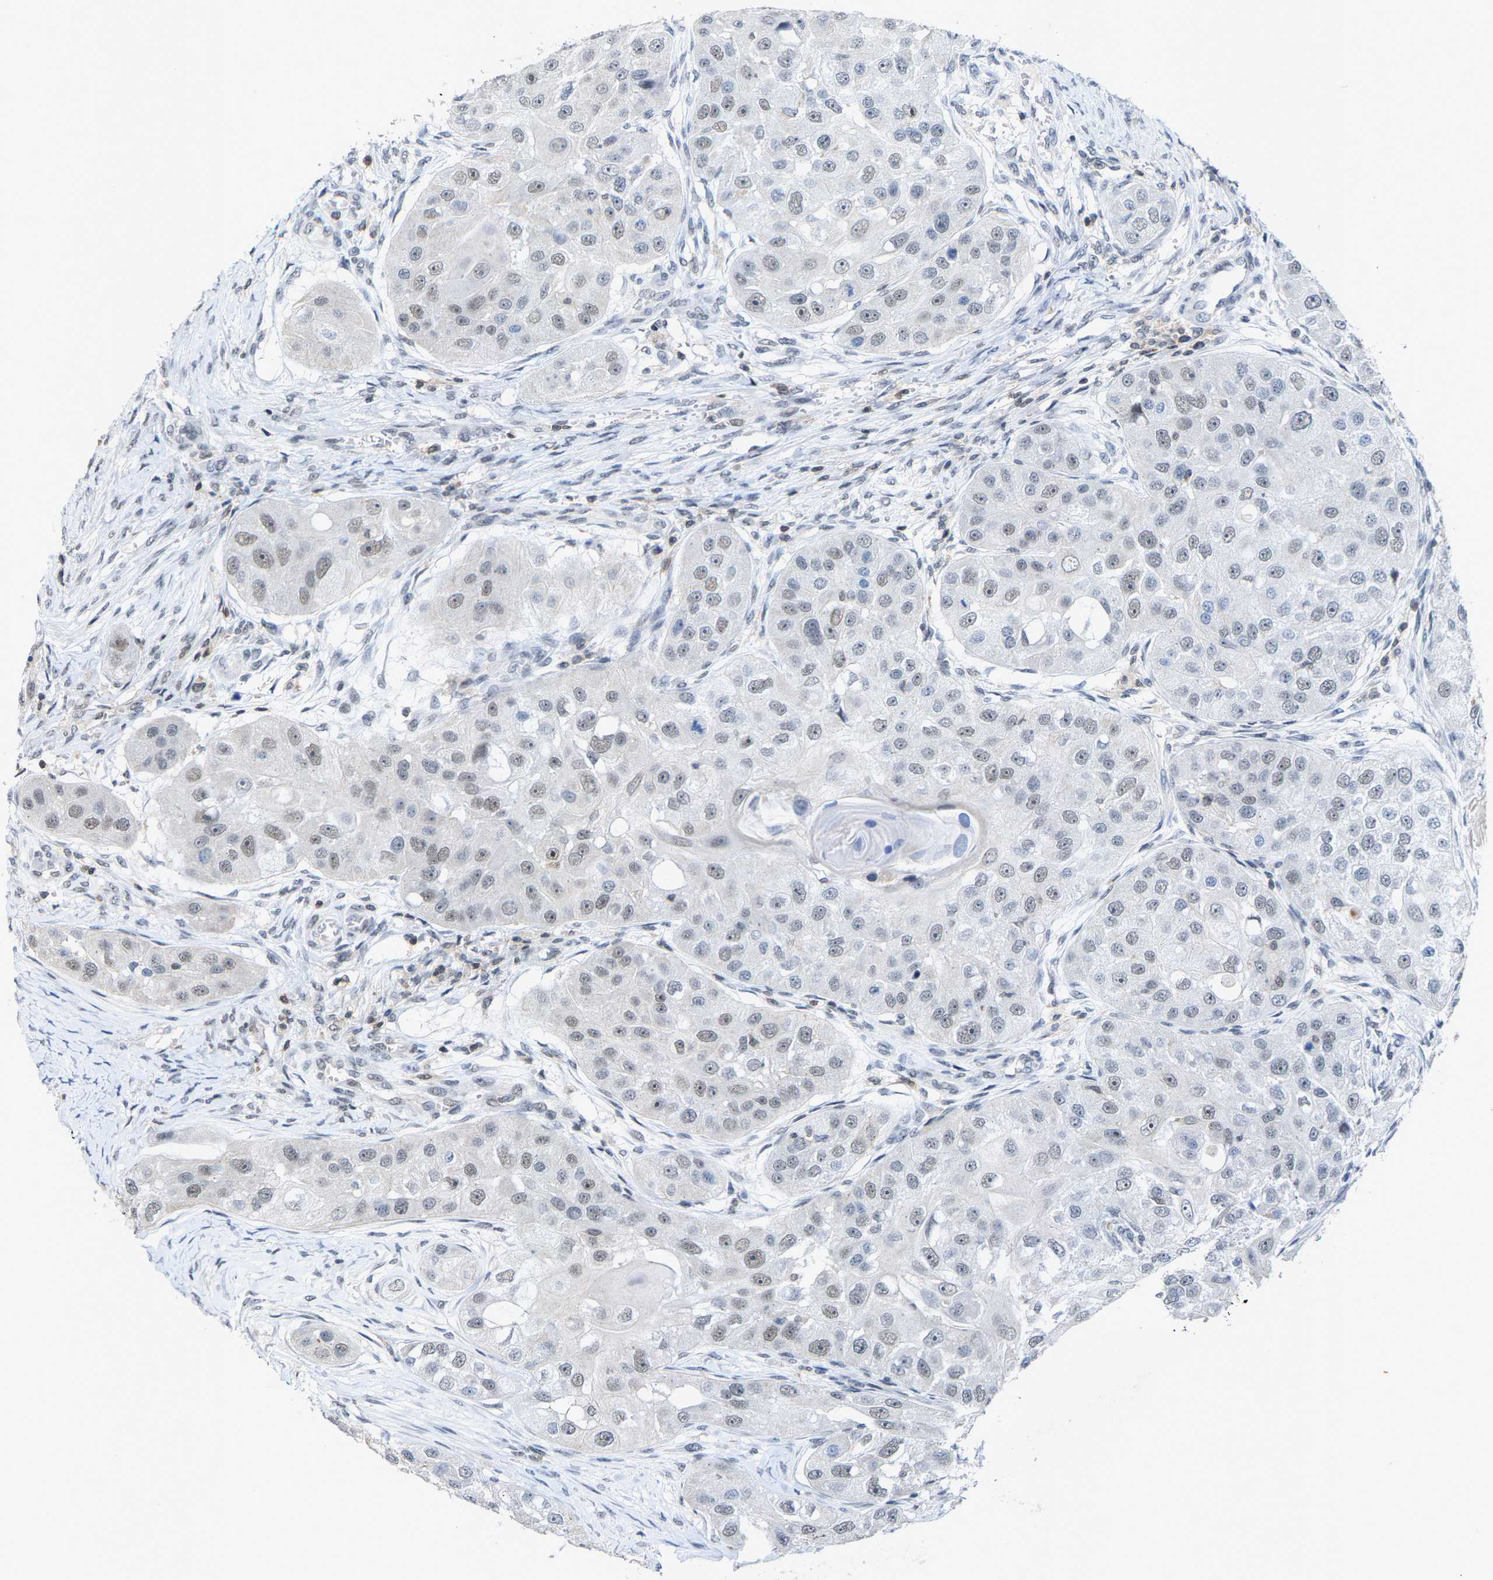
{"staining": {"intensity": "negative", "quantity": "none", "location": "none"}, "tissue": "head and neck cancer", "cell_type": "Tumor cells", "image_type": "cancer", "snomed": [{"axis": "morphology", "description": "Normal tissue, NOS"}, {"axis": "morphology", "description": "Squamous cell carcinoma, NOS"}, {"axis": "topography", "description": "Skeletal muscle"}, {"axis": "topography", "description": "Head-Neck"}], "caption": "The image displays no significant staining in tumor cells of head and neck cancer. (DAB (3,3'-diaminobenzidine) immunohistochemistry (IHC) visualized using brightfield microscopy, high magnification).", "gene": "FGD3", "patient": {"sex": "male", "age": 51}}